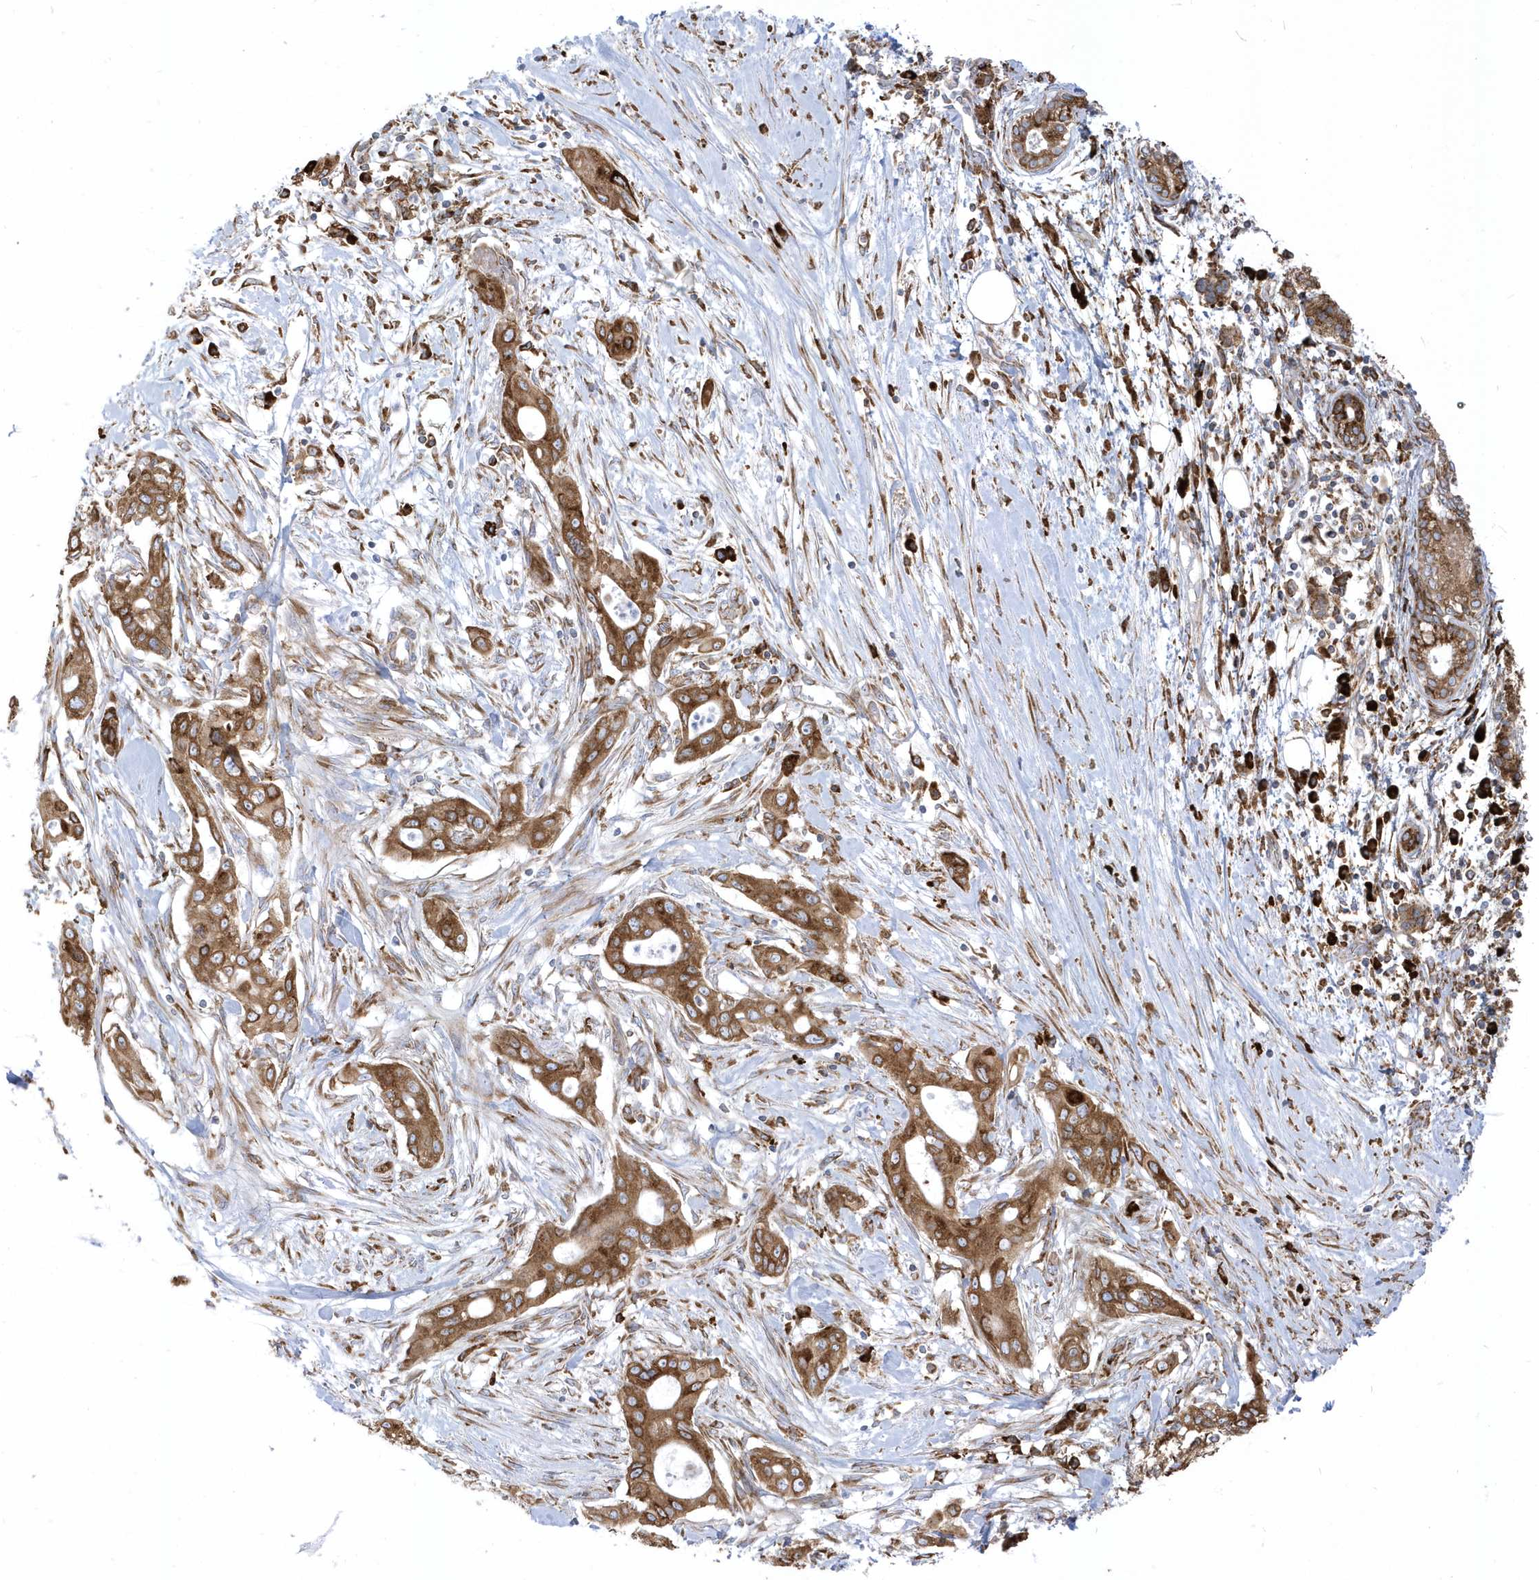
{"staining": {"intensity": "strong", "quantity": ">75%", "location": "cytoplasmic/membranous"}, "tissue": "pancreatic cancer", "cell_type": "Tumor cells", "image_type": "cancer", "snomed": [{"axis": "morphology", "description": "Adenocarcinoma, NOS"}, {"axis": "topography", "description": "Pancreas"}], "caption": "Tumor cells display strong cytoplasmic/membranous expression in about >75% of cells in adenocarcinoma (pancreatic).", "gene": "PDIA6", "patient": {"sex": "male", "age": 58}}